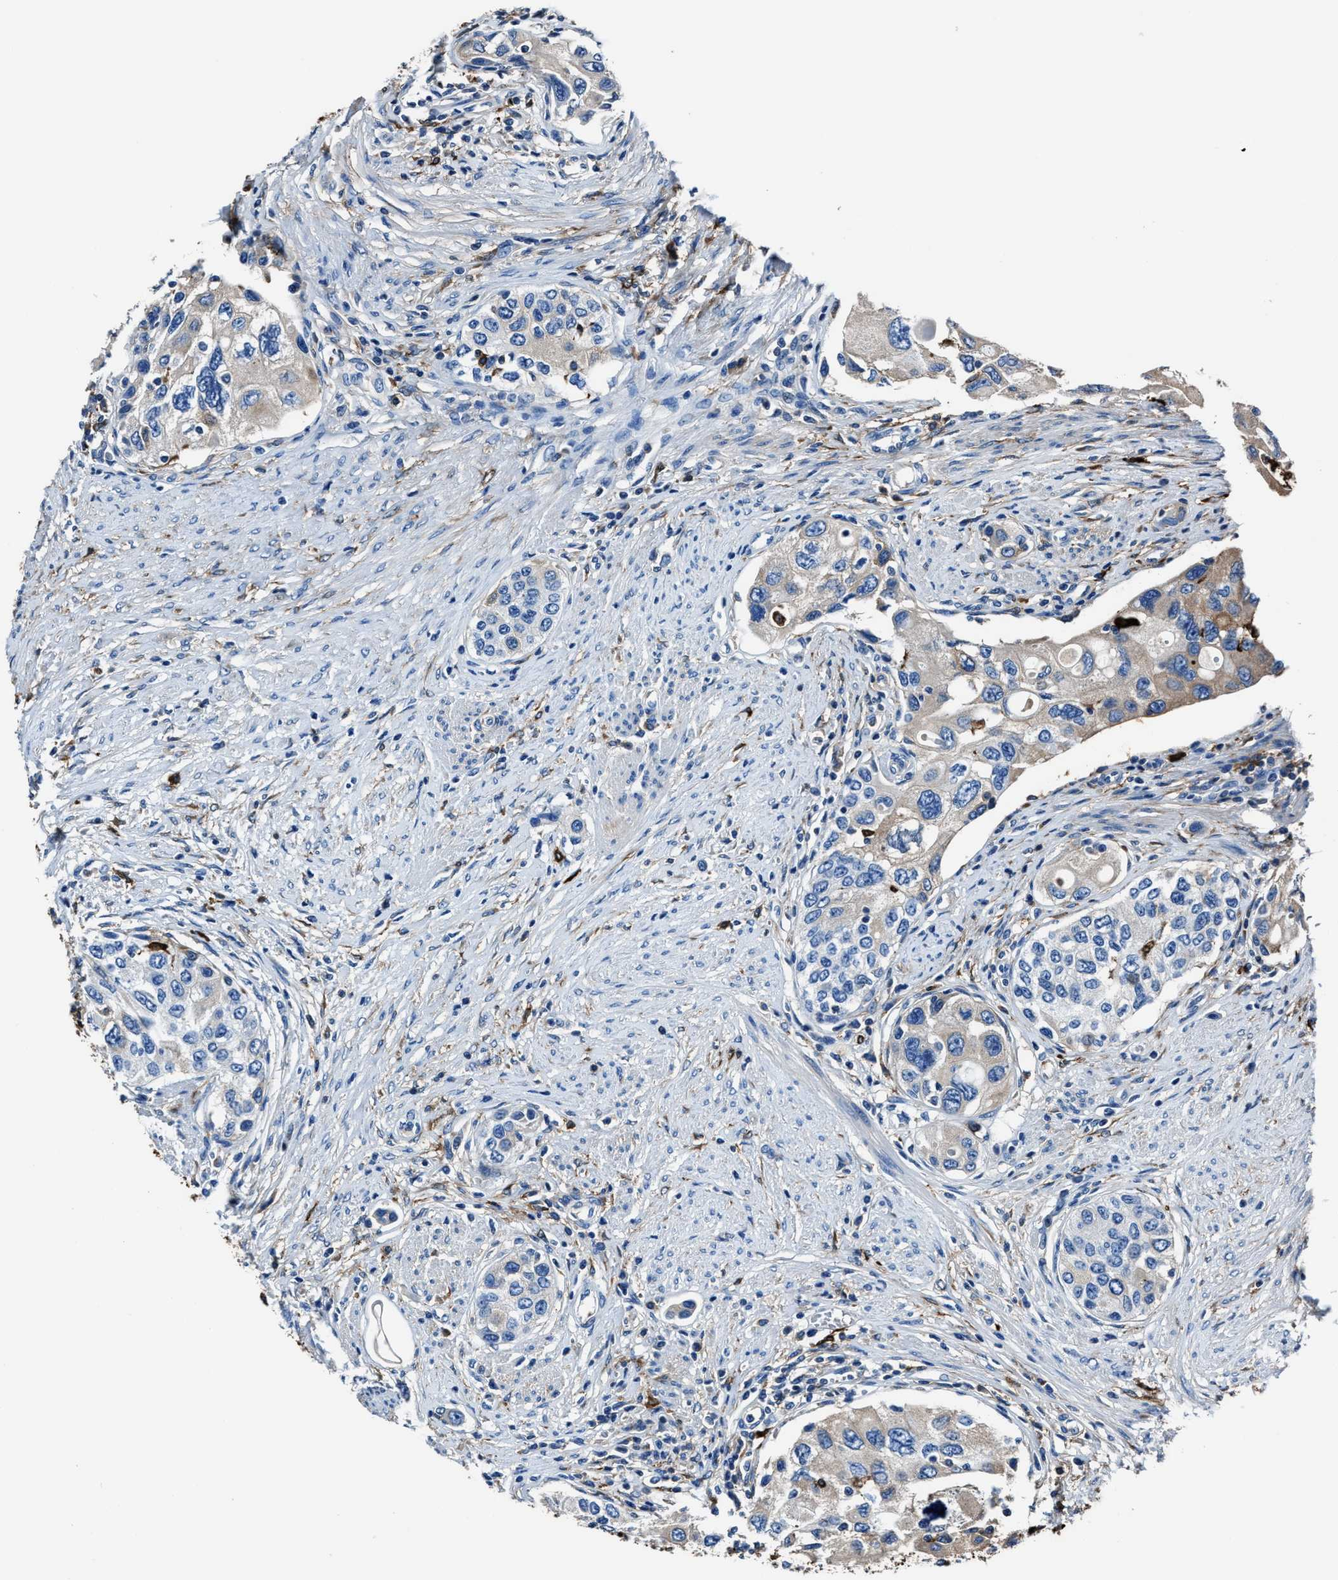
{"staining": {"intensity": "weak", "quantity": "25%-75%", "location": "cytoplasmic/membranous"}, "tissue": "urothelial cancer", "cell_type": "Tumor cells", "image_type": "cancer", "snomed": [{"axis": "morphology", "description": "Urothelial carcinoma, High grade"}, {"axis": "topography", "description": "Urinary bladder"}], "caption": "Immunohistochemistry (IHC) (DAB (3,3'-diaminobenzidine)) staining of human urothelial cancer demonstrates weak cytoplasmic/membranous protein staining in about 25%-75% of tumor cells. Immunohistochemistry stains the protein in brown and the nuclei are stained blue.", "gene": "FTL", "patient": {"sex": "female", "age": 56}}